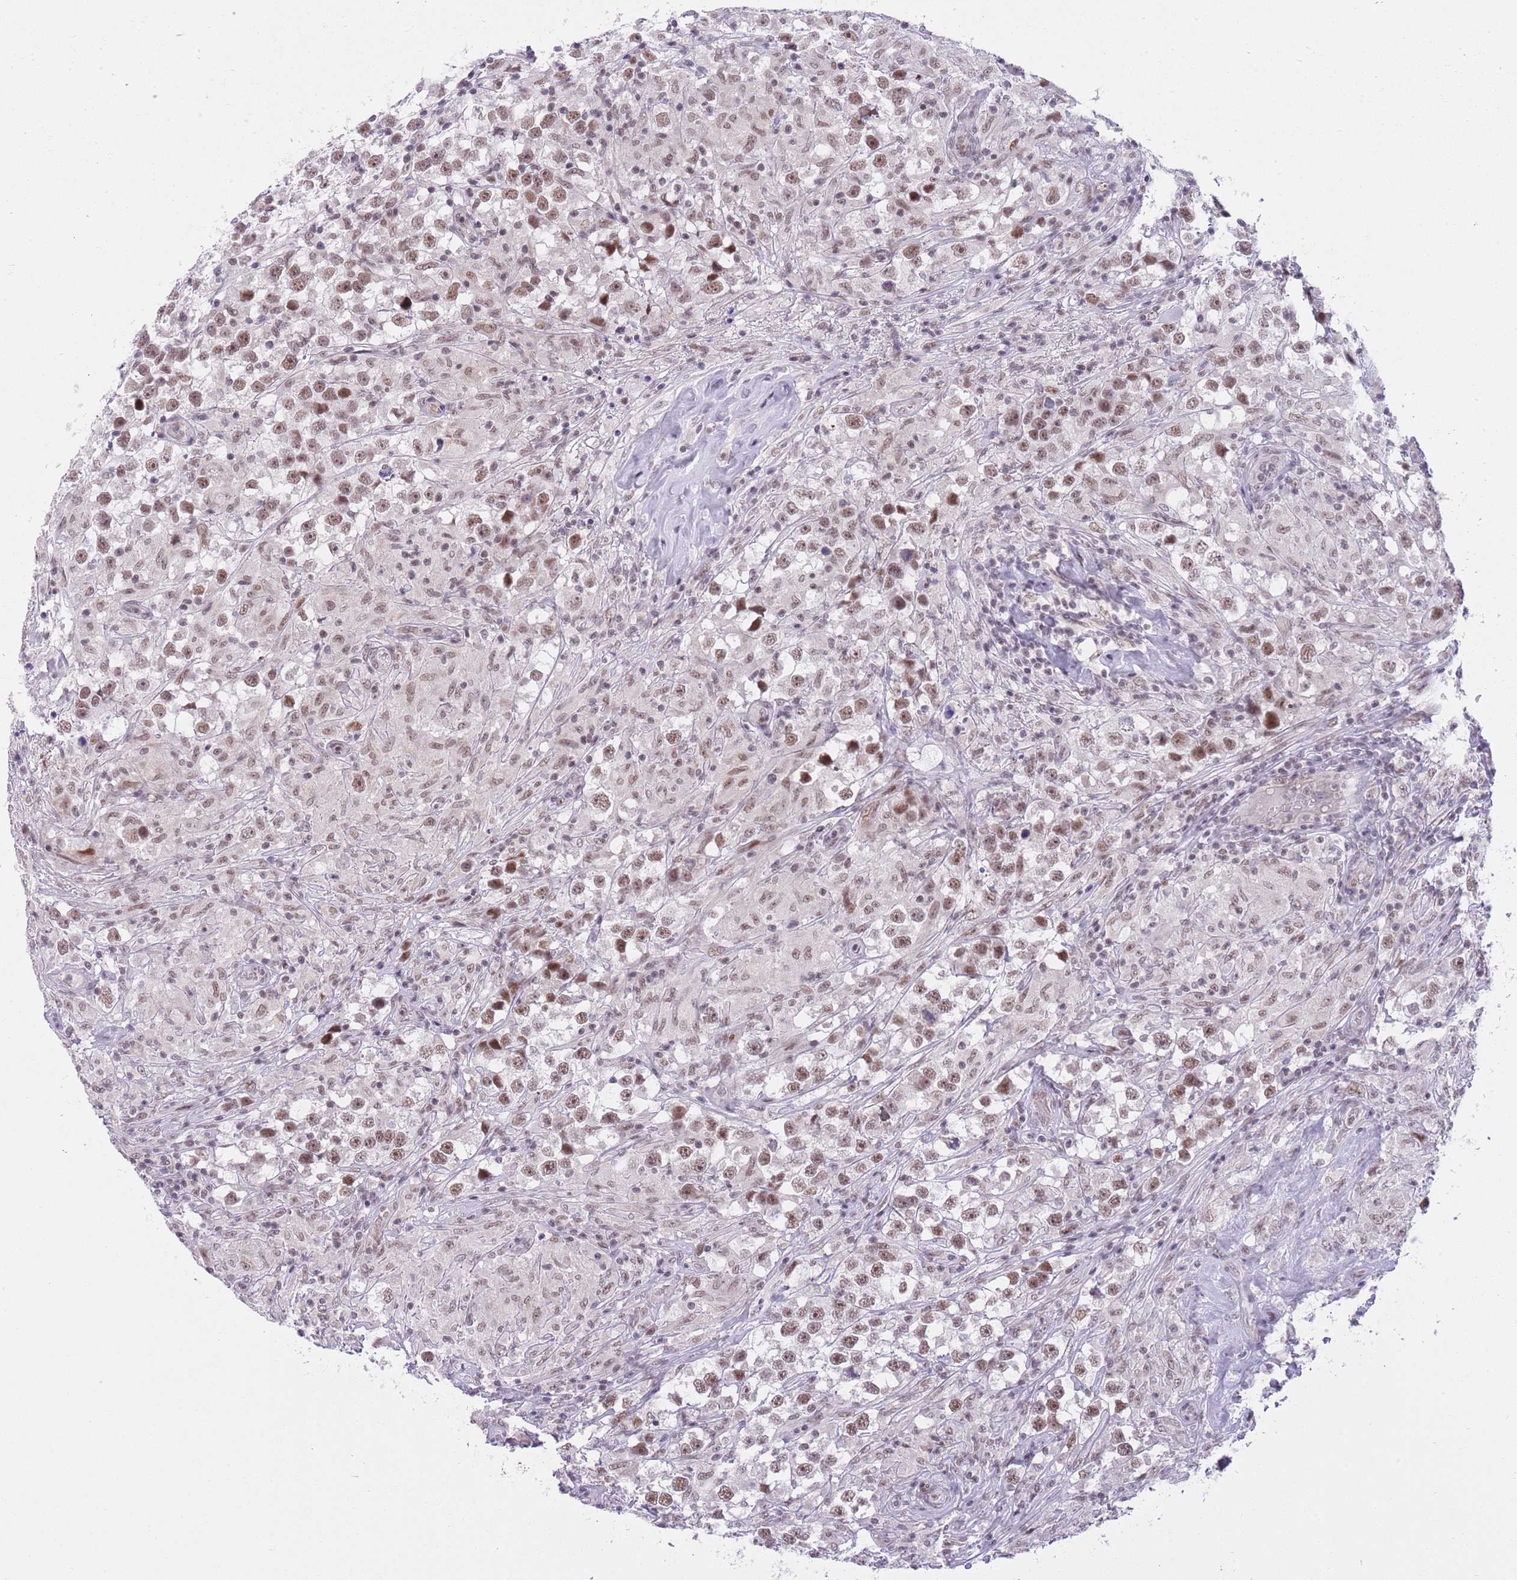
{"staining": {"intensity": "moderate", "quantity": ">75%", "location": "nuclear"}, "tissue": "testis cancer", "cell_type": "Tumor cells", "image_type": "cancer", "snomed": [{"axis": "morphology", "description": "Seminoma, NOS"}, {"axis": "topography", "description": "Testis"}], "caption": "Approximately >75% of tumor cells in testis seminoma exhibit moderate nuclear protein positivity as visualized by brown immunohistochemical staining.", "gene": "RFX1", "patient": {"sex": "male", "age": 46}}